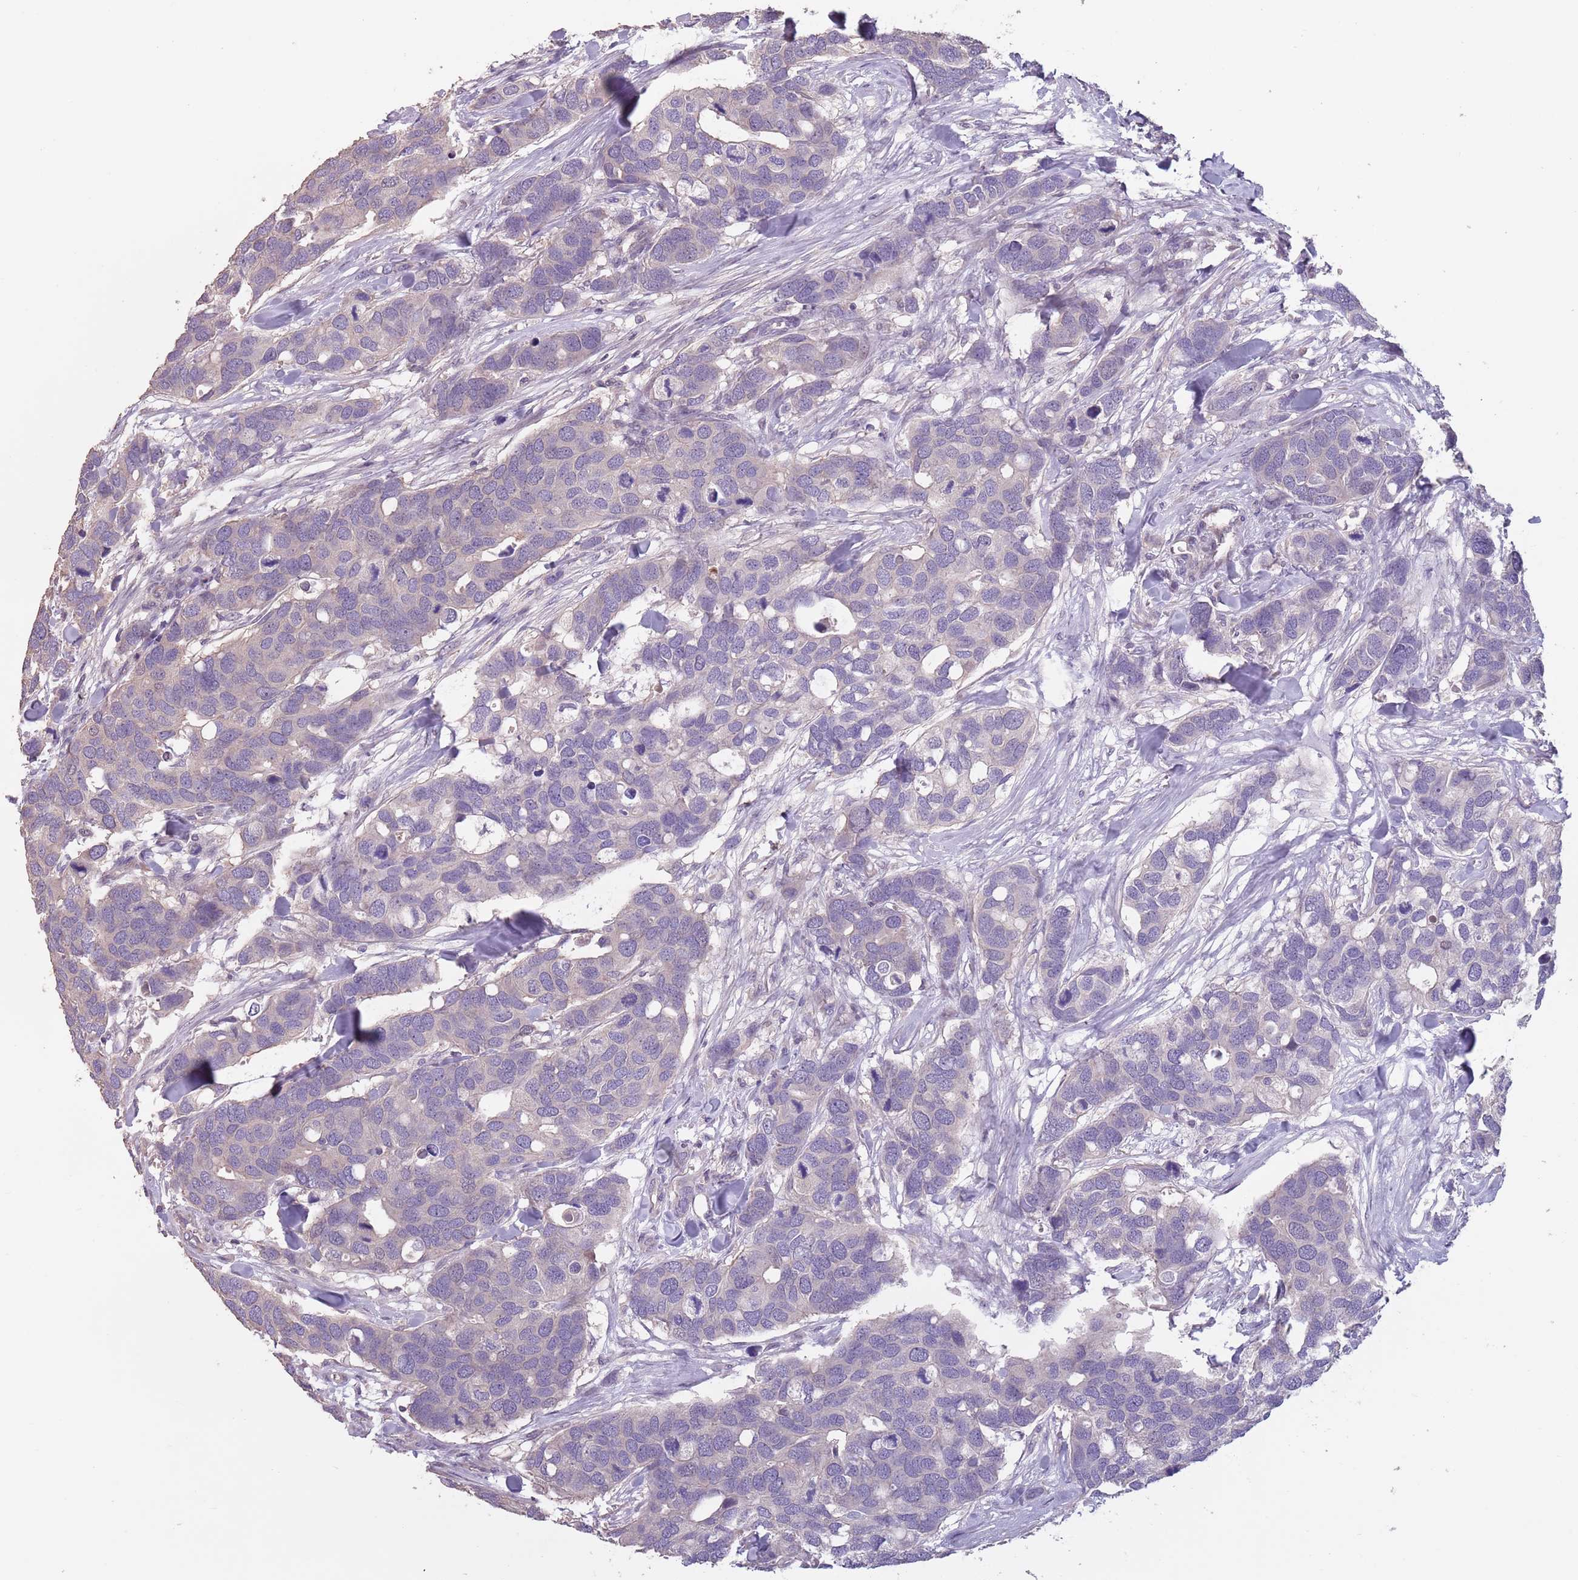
{"staining": {"intensity": "negative", "quantity": "none", "location": "none"}, "tissue": "breast cancer", "cell_type": "Tumor cells", "image_type": "cancer", "snomed": [{"axis": "morphology", "description": "Duct carcinoma"}, {"axis": "topography", "description": "Breast"}], "caption": "The histopathology image demonstrates no significant staining in tumor cells of intraductal carcinoma (breast).", "gene": "MBD3L1", "patient": {"sex": "female", "age": 83}}